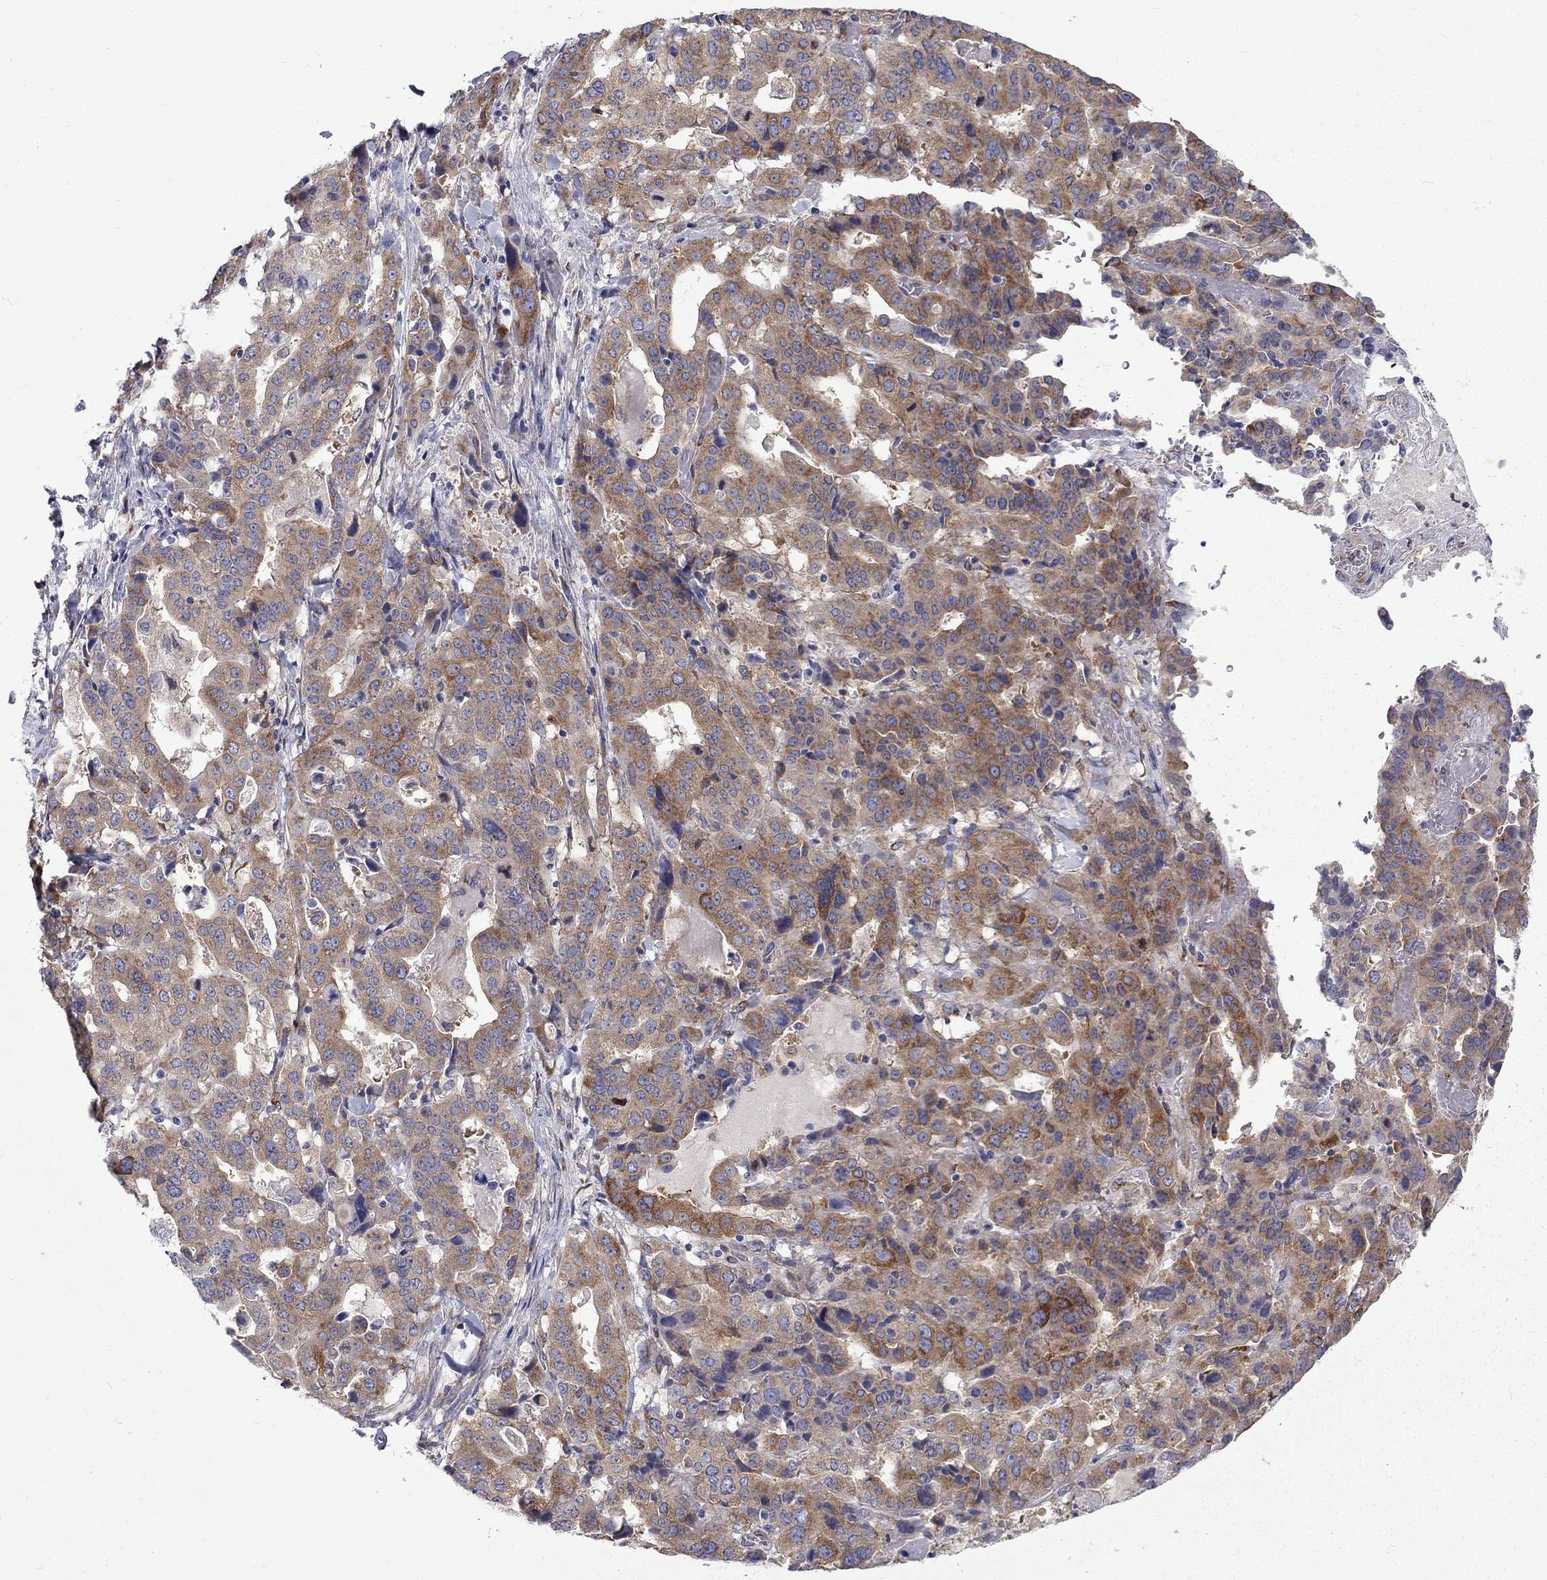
{"staining": {"intensity": "moderate", "quantity": ">75%", "location": "cytoplasmic/membranous"}, "tissue": "stomach cancer", "cell_type": "Tumor cells", "image_type": "cancer", "snomed": [{"axis": "morphology", "description": "Adenocarcinoma, NOS"}, {"axis": "topography", "description": "Stomach"}], "caption": "An immunohistochemistry (IHC) micrograph of neoplastic tissue is shown. Protein staining in brown shows moderate cytoplasmic/membranous positivity in stomach cancer (adenocarcinoma) within tumor cells.", "gene": "PABPC4", "patient": {"sex": "male", "age": 48}}